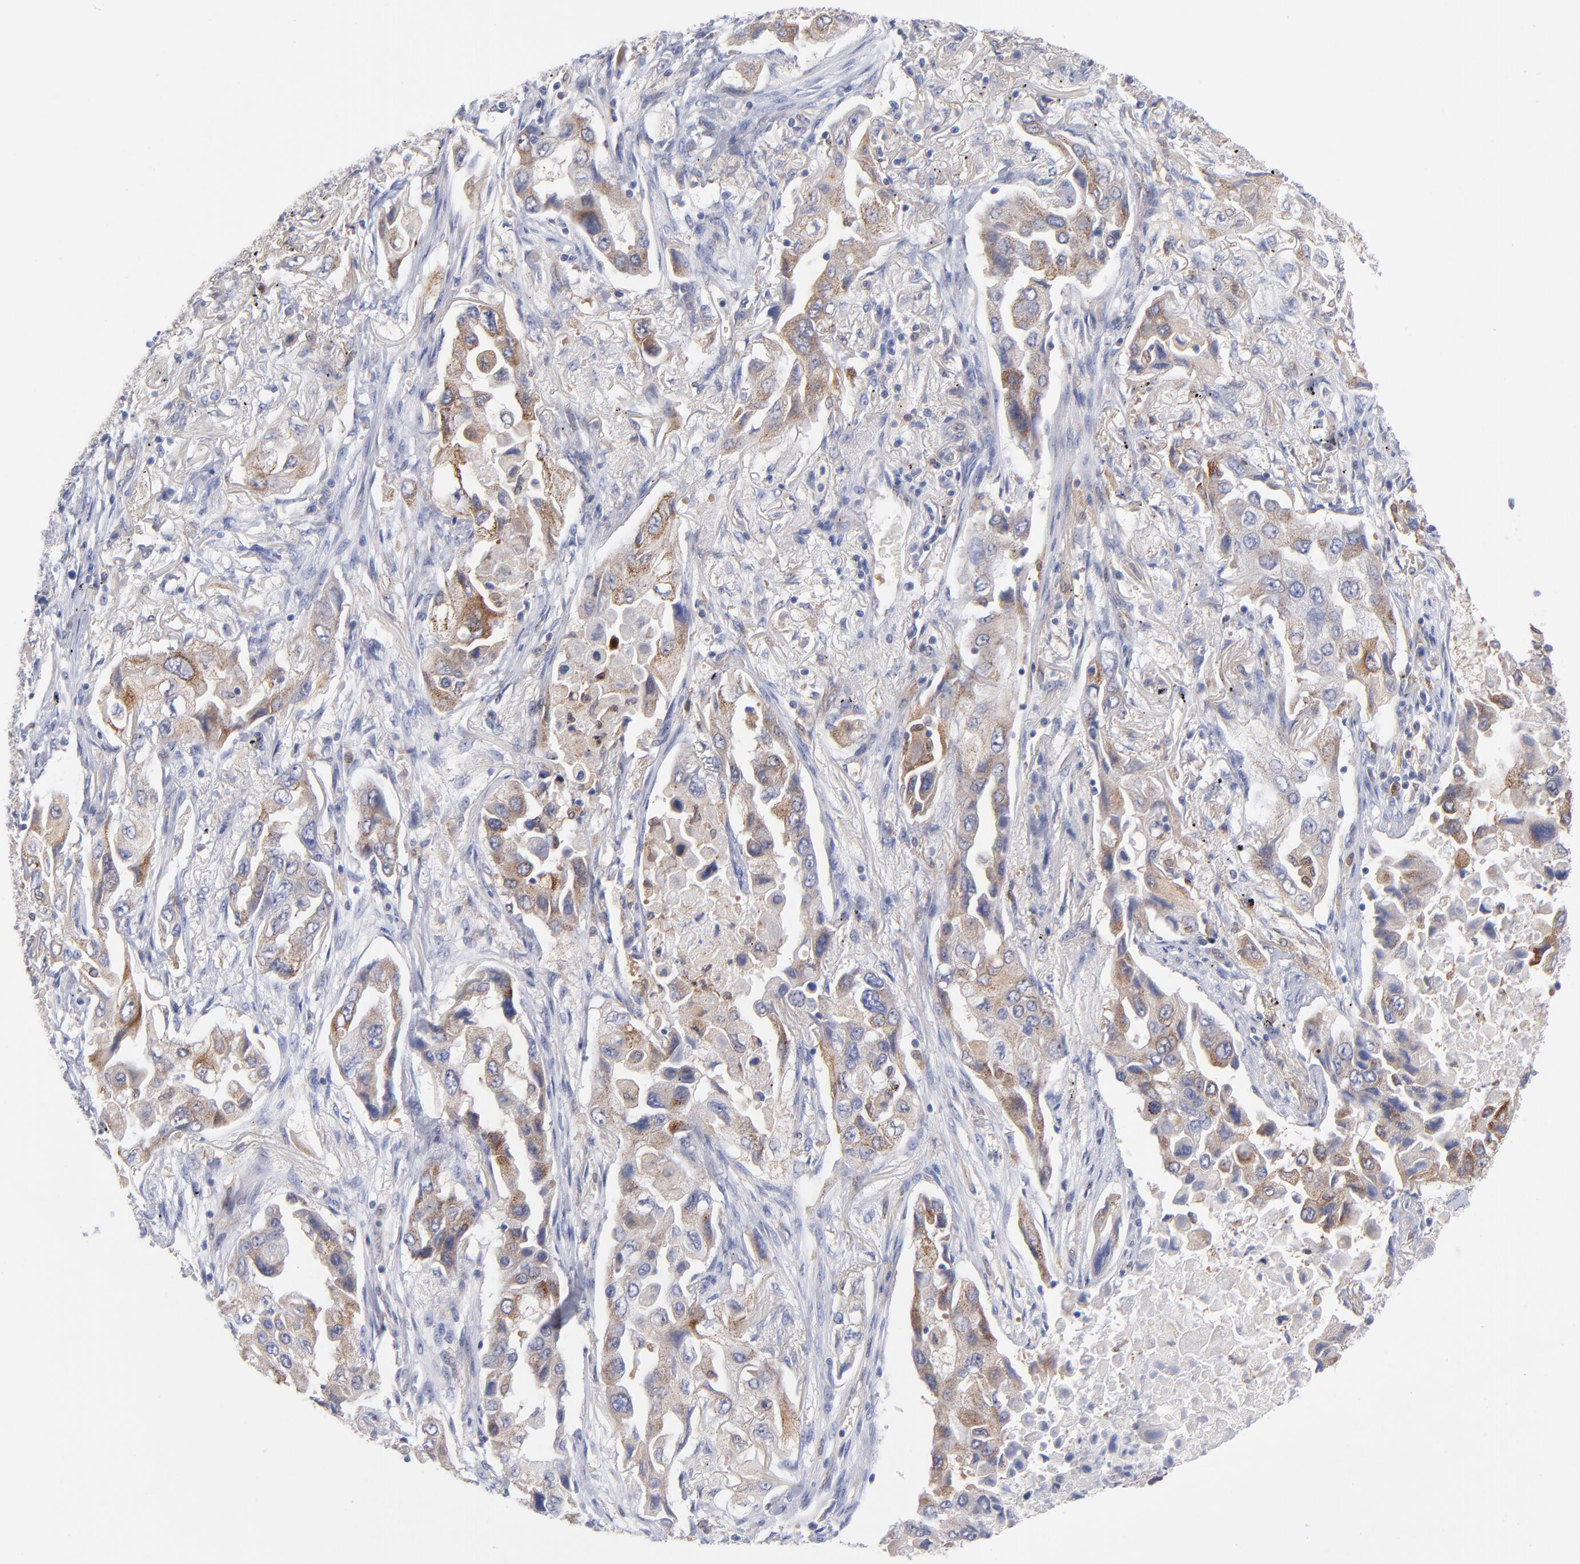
{"staining": {"intensity": "weak", "quantity": "25%-75%", "location": "cytoplasmic/membranous"}, "tissue": "lung cancer", "cell_type": "Tumor cells", "image_type": "cancer", "snomed": [{"axis": "morphology", "description": "Adenocarcinoma, NOS"}, {"axis": "topography", "description": "Lung"}], "caption": "Immunohistochemical staining of human lung adenocarcinoma shows weak cytoplasmic/membranous protein positivity in approximately 25%-75% of tumor cells.", "gene": "BID", "patient": {"sex": "female", "age": 65}}